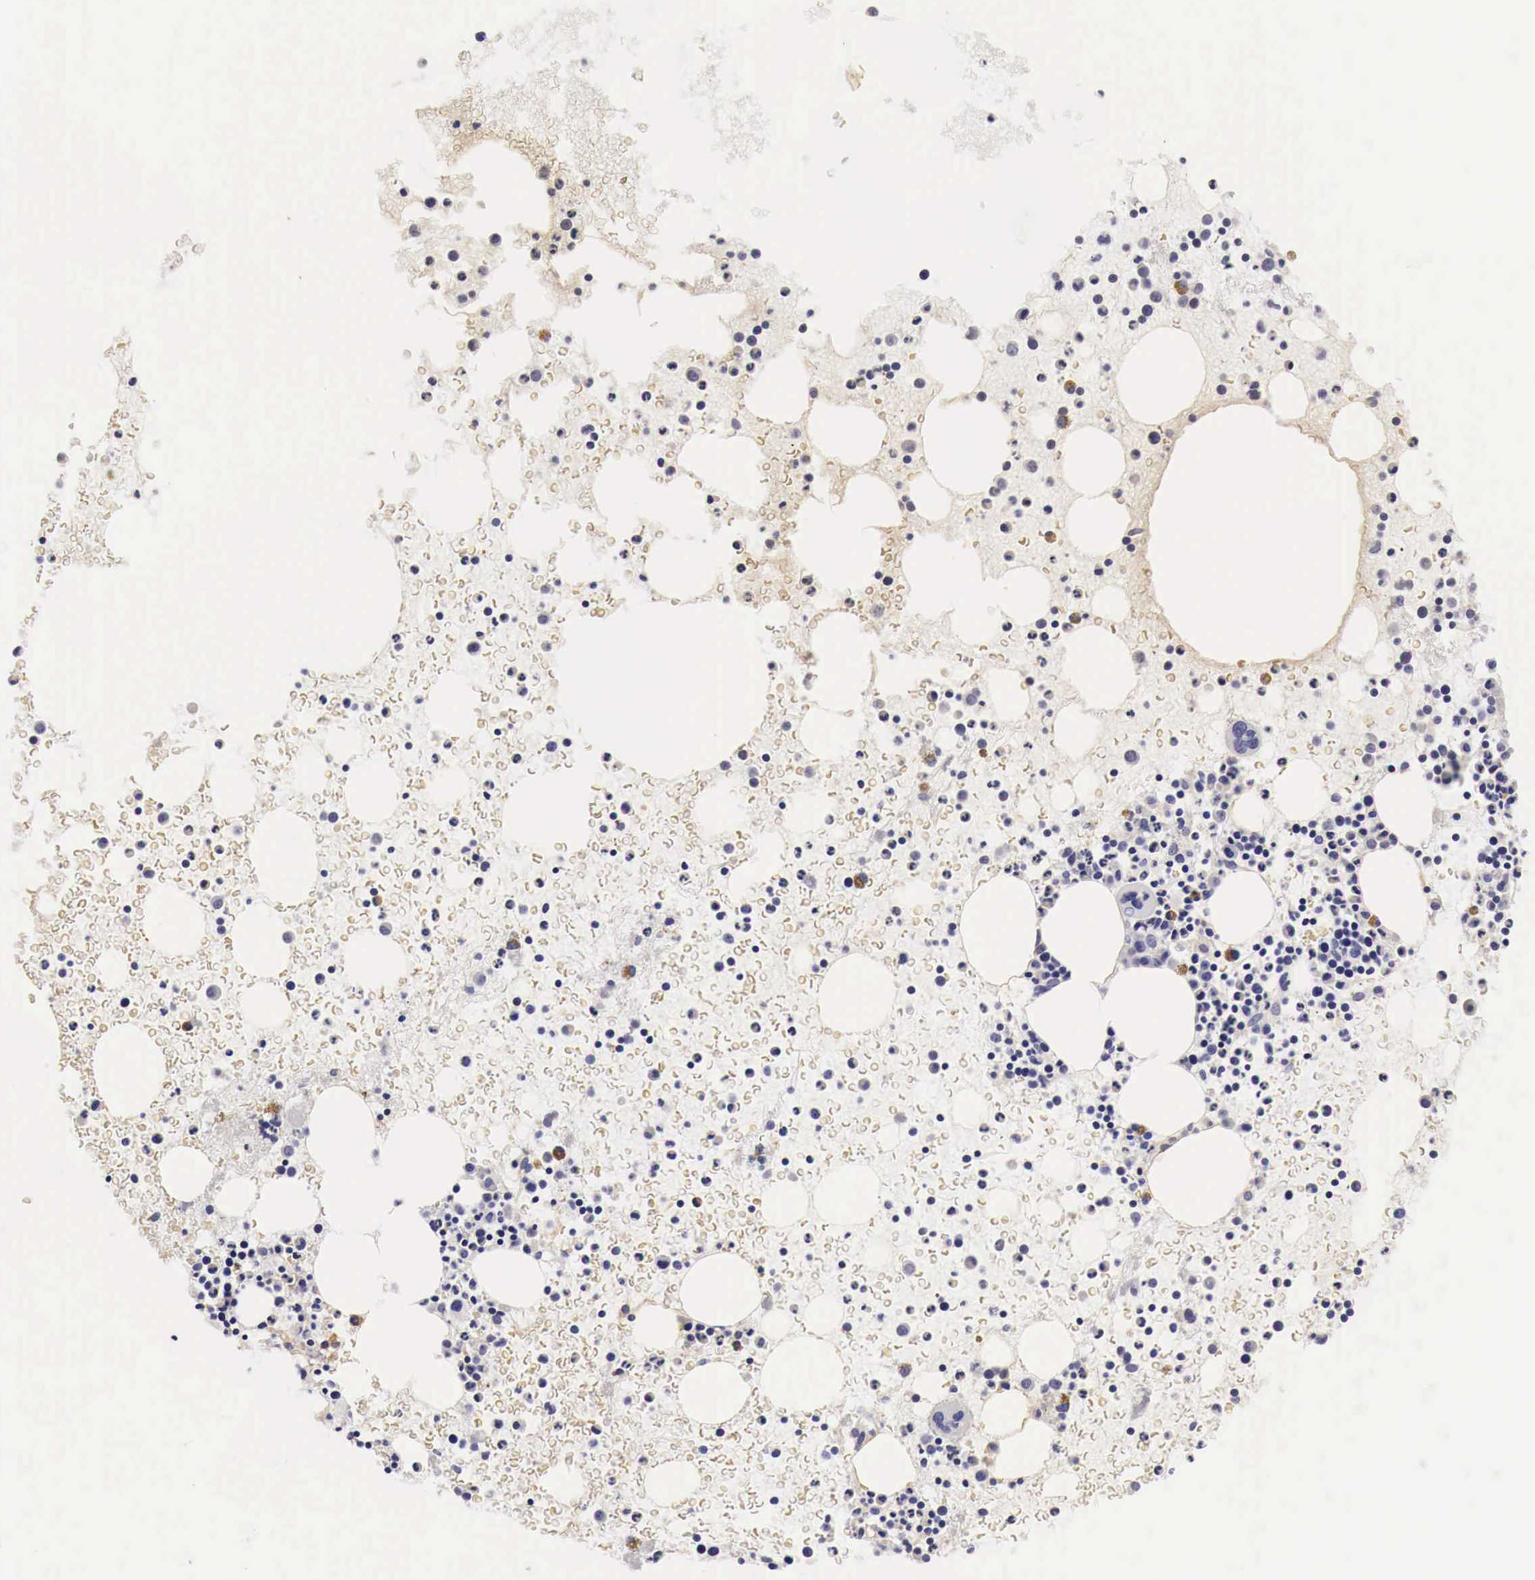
{"staining": {"intensity": "moderate", "quantity": "<25%", "location": "cytoplasmic/membranous"}, "tissue": "bone marrow", "cell_type": "Hematopoietic cells", "image_type": "normal", "snomed": [{"axis": "morphology", "description": "Normal tissue, NOS"}, {"axis": "topography", "description": "Bone marrow"}], "caption": "A brown stain labels moderate cytoplasmic/membranous positivity of a protein in hematopoietic cells of unremarkable human bone marrow.", "gene": "EGFR", "patient": {"sex": "female", "age": 74}}